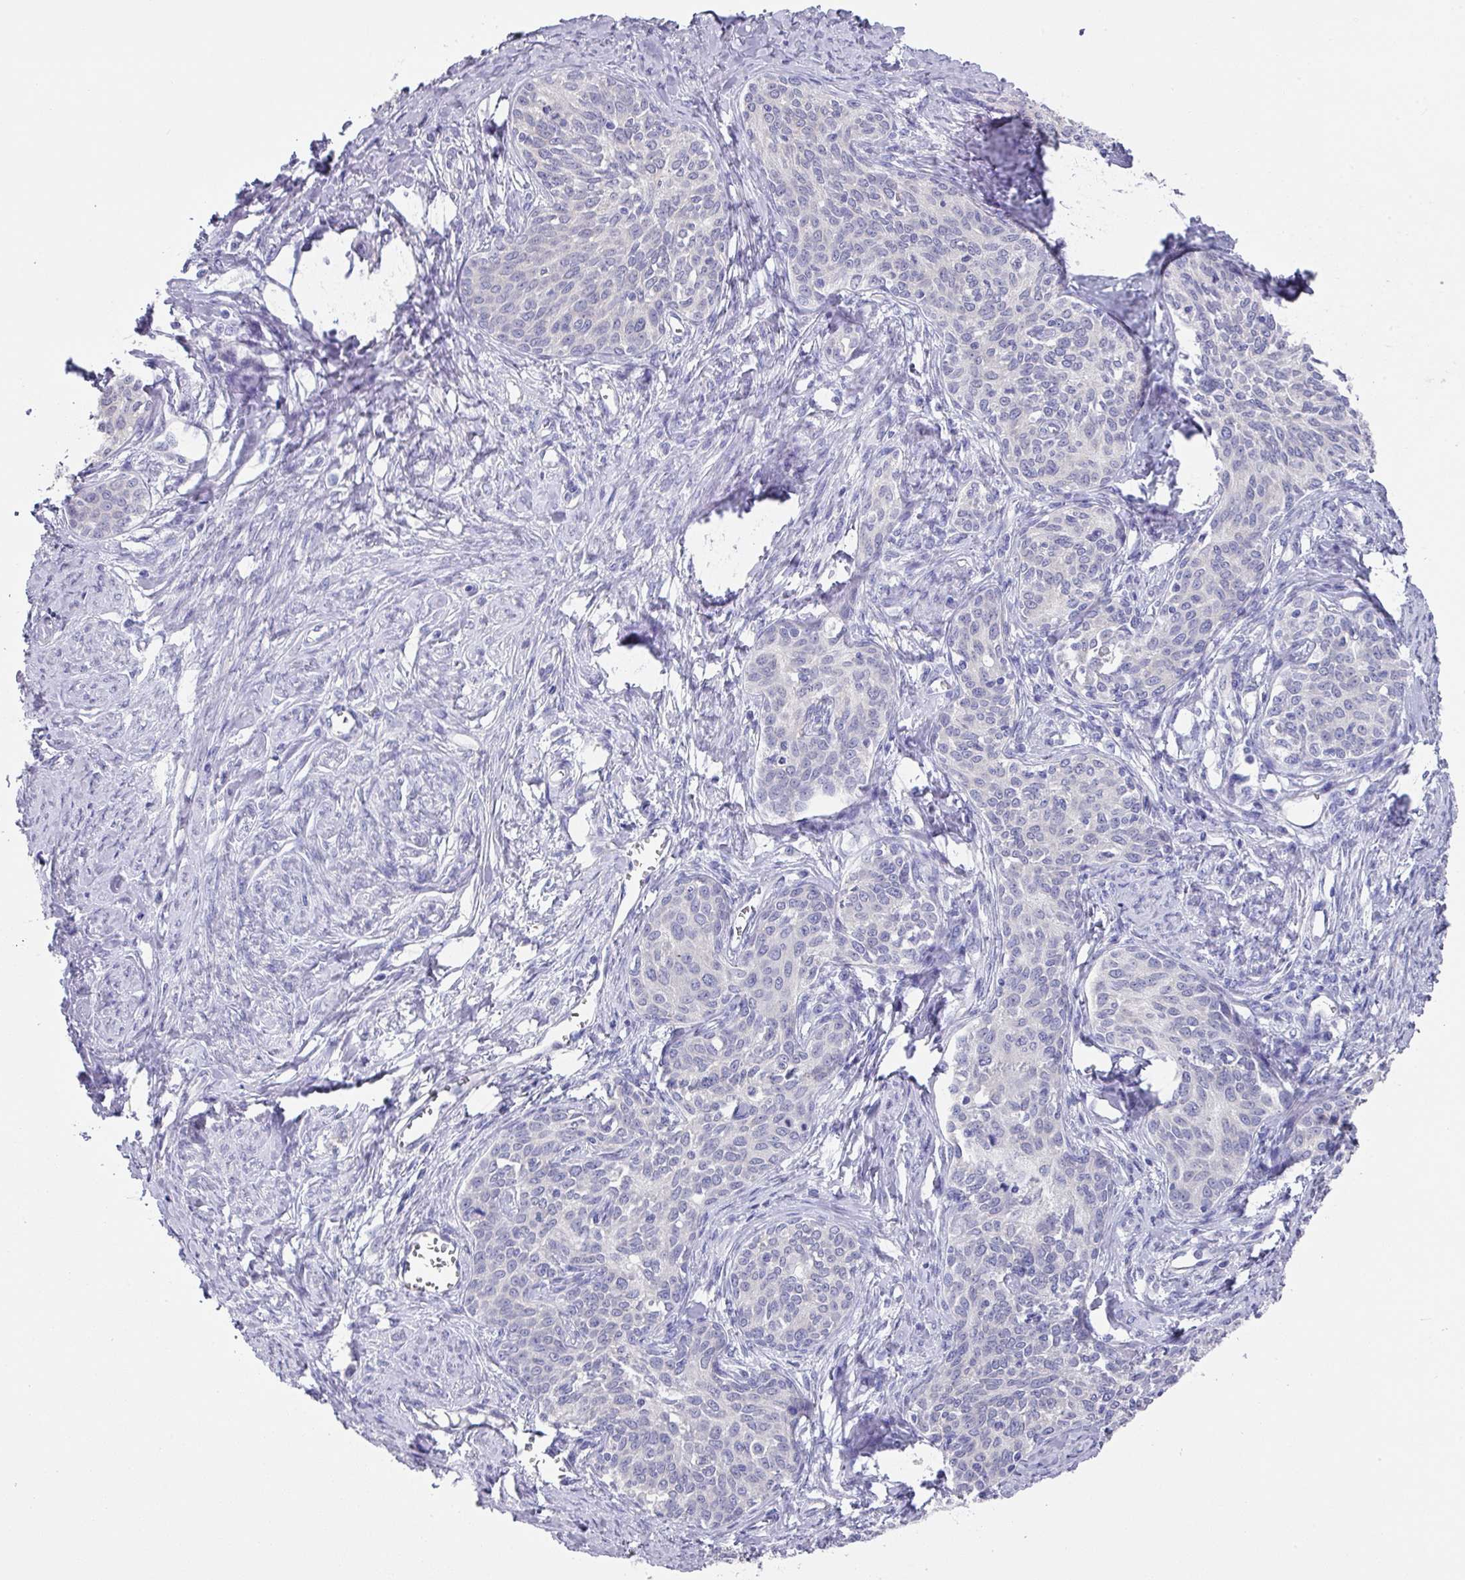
{"staining": {"intensity": "negative", "quantity": "none", "location": "none"}, "tissue": "cervical cancer", "cell_type": "Tumor cells", "image_type": "cancer", "snomed": [{"axis": "morphology", "description": "Squamous cell carcinoma, NOS"}, {"axis": "morphology", "description": "Adenocarcinoma, NOS"}, {"axis": "topography", "description": "Cervix"}], "caption": "There is no significant positivity in tumor cells of cervical cancer (adenocarcinoma). Brightfield microscopy of IHC stained with DAB (3,3'-diaminobenzidine) (brown) and hematoxylin (blue), captured at high magnification.", "gene": "DAZL", "patient": {"sex": "female", "age": 52}}